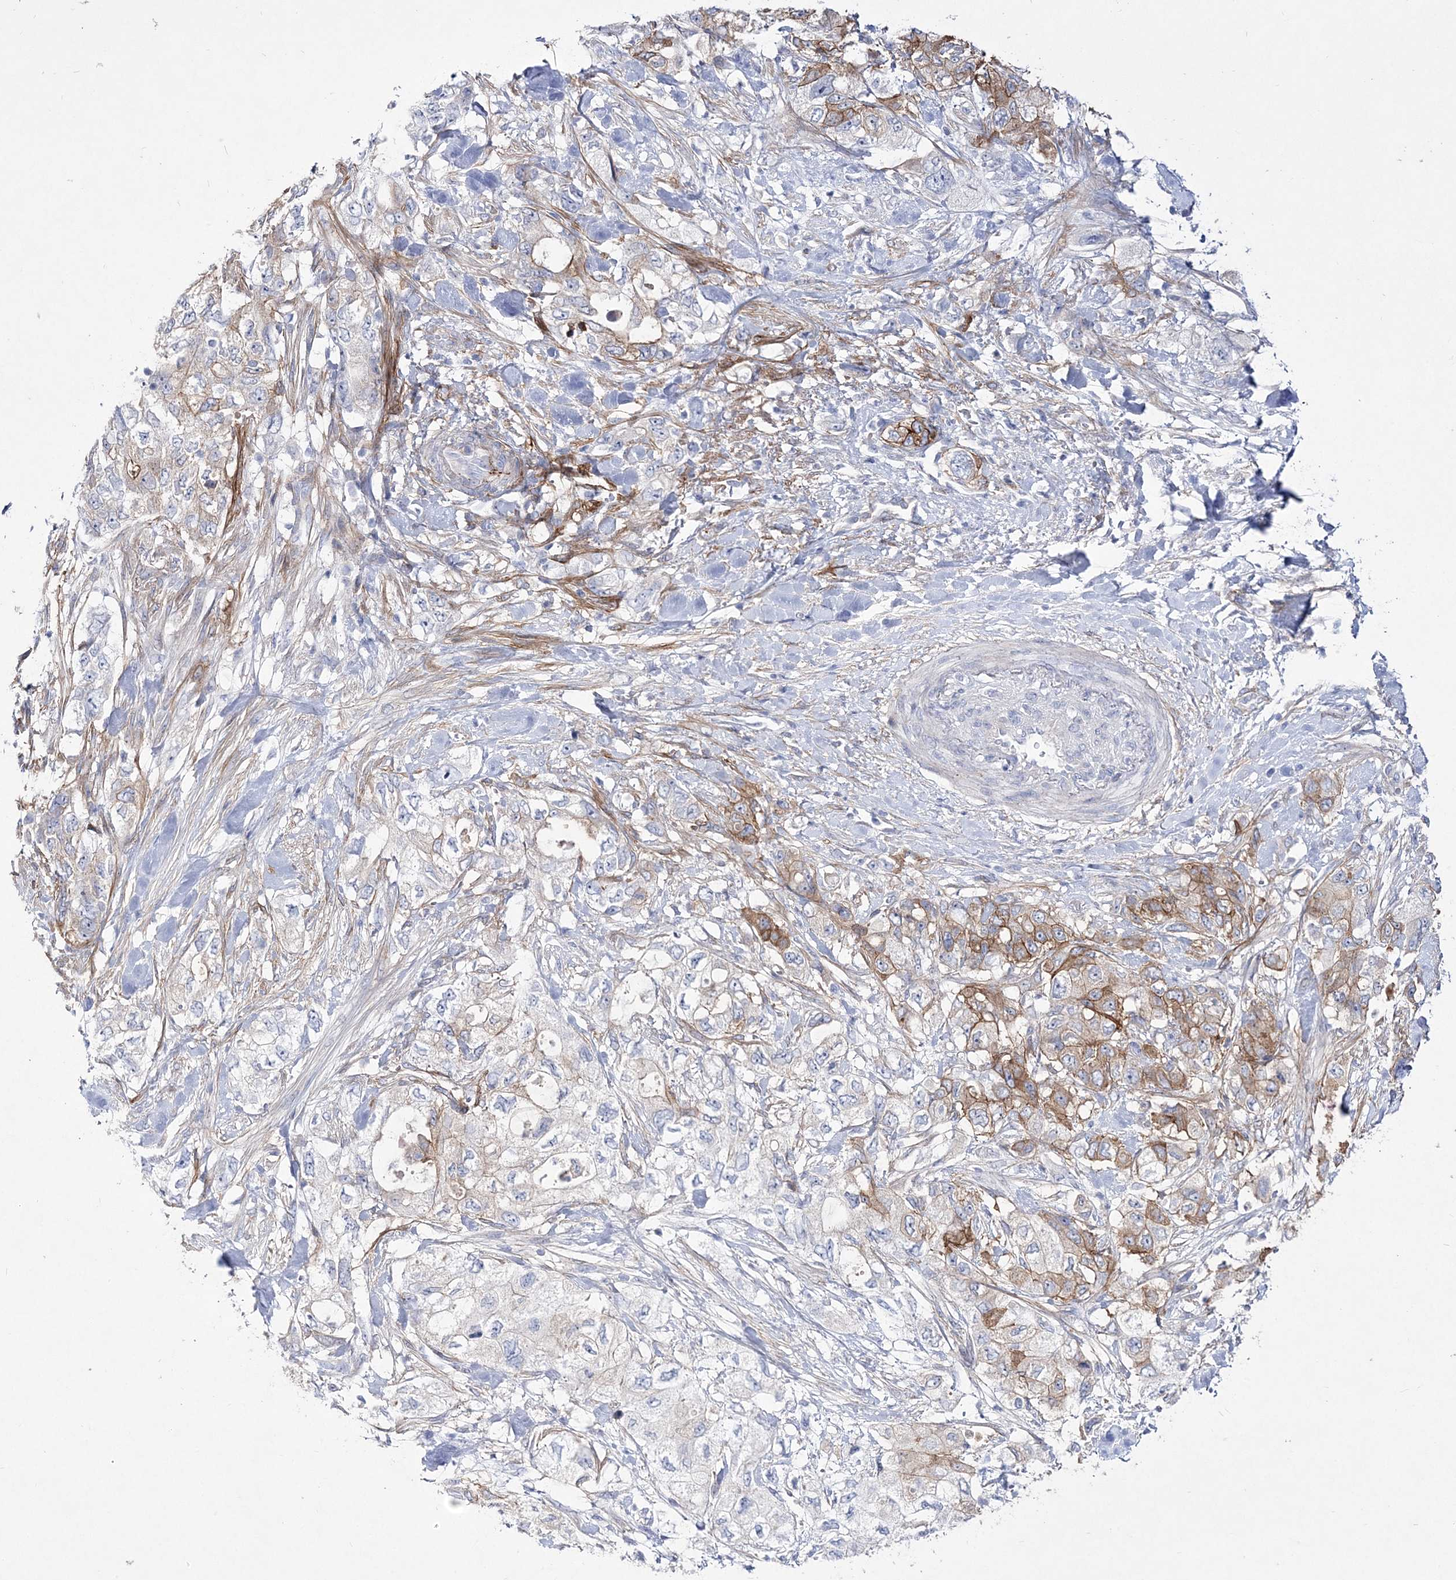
{"staining": {"intensity": "moderate", "quantity": "25%-75%", "location": "cytoplasmic/membranous"}, "tissue": "pancreatic cancer", "cell_type": "Tumor cells", "image_type": "cancer", "snomed": [{"axis": "morphology", "description": "Adenocarcinoma, NOS"}, {"axis": "topography", "description": "Pancreas"}], "caption": "Tumor cells reveal medium levels of moderate cytoplasmic/membranous expression in approximately 25%-75% of cells in human adenocarcinoma (pancreatic).", "gene": "ANO1", "patient": {"sex": "female", "age": 73}}